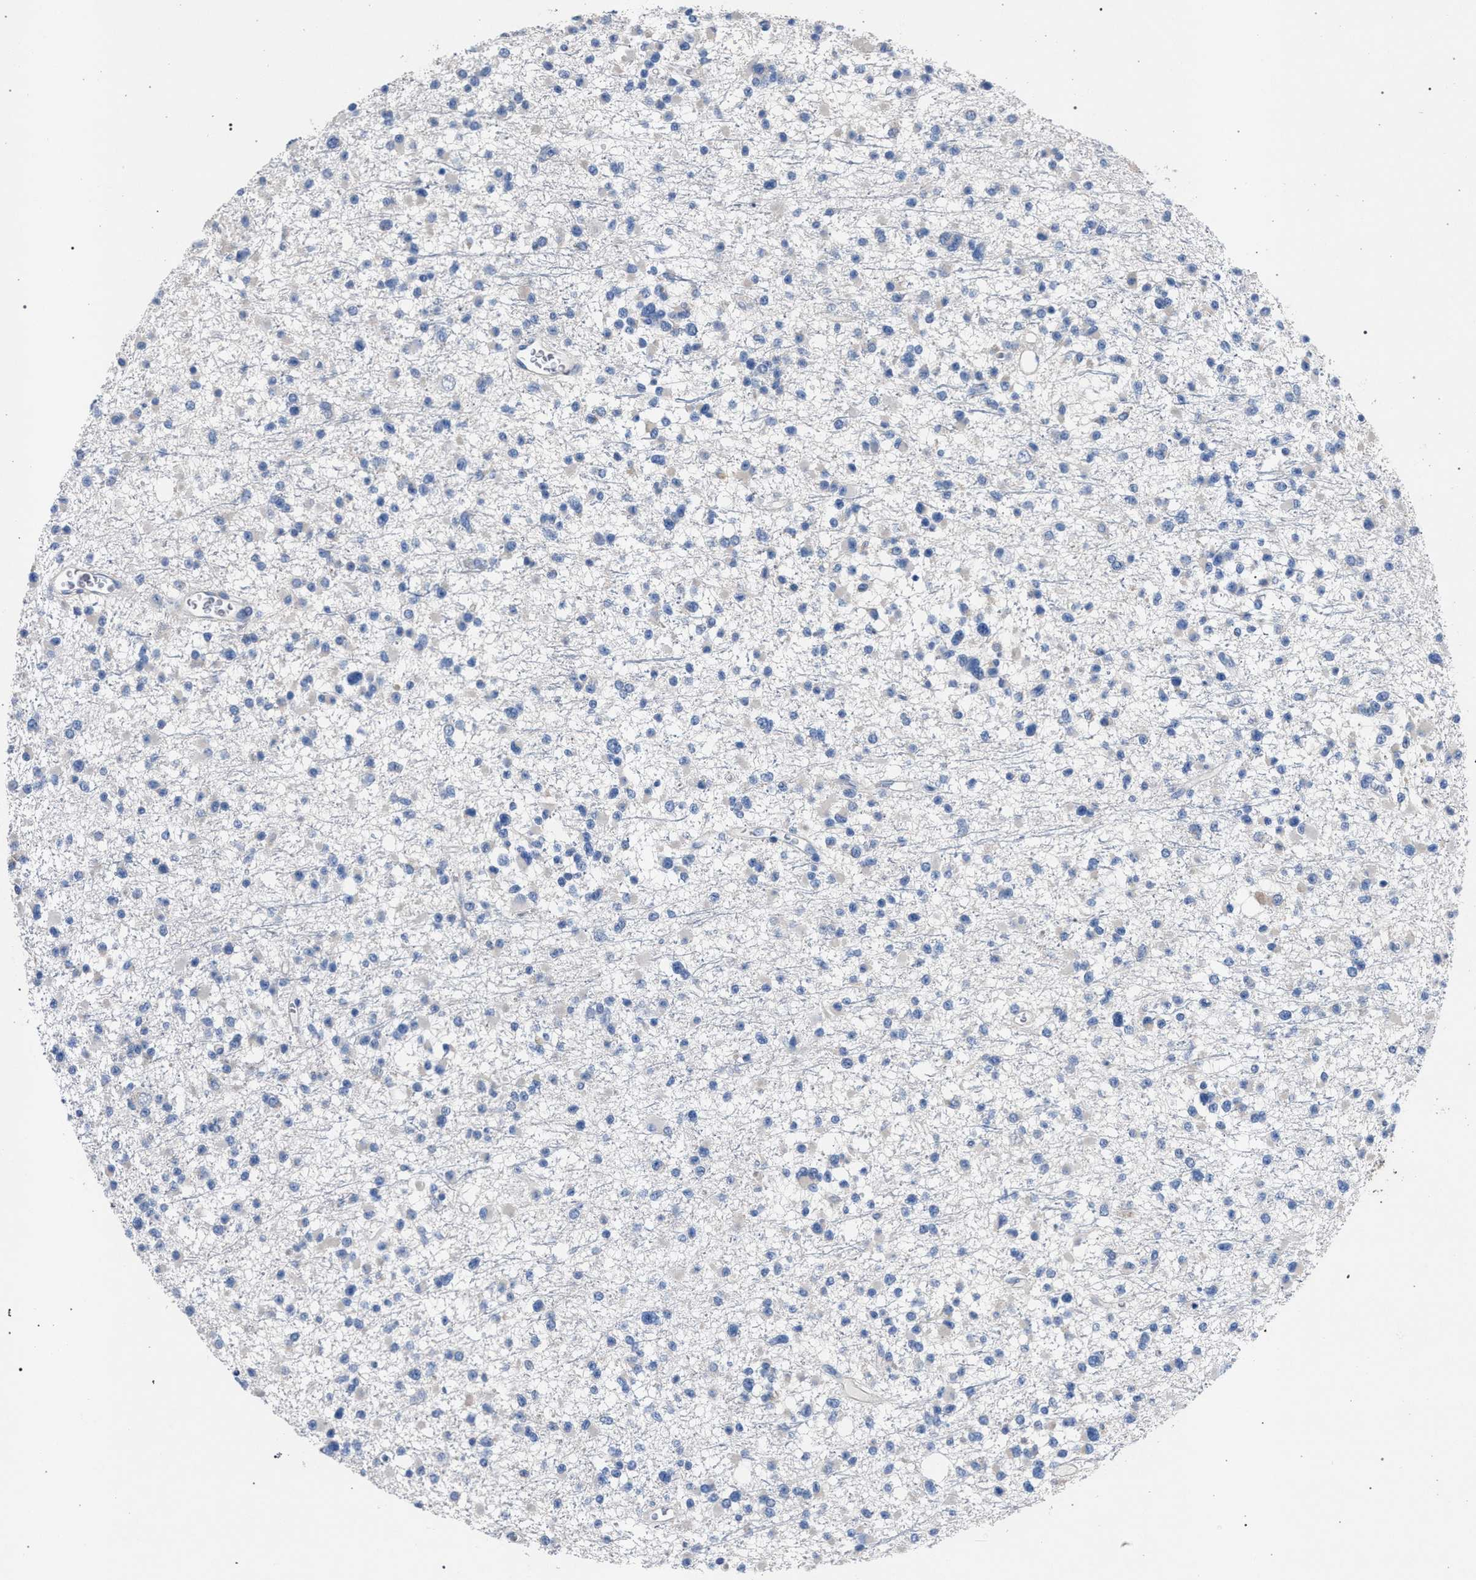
{"staining": {"intensity": "negative", "quantity": "none", "location": "none"}, "tissue": "glioma", "cell_type": "Tumor cells", "image_type": "cancer", "snomed": [{"axis": "morphology", "description": "Glioma, malignant, Low grade"}, {"axis": "topography", "description": "Brain"}], "caption": "Tumor cells are negative for brown protein staining in glioma.", "gene": "CRYZ", "patient": {"sex": "female", "age": 22}}